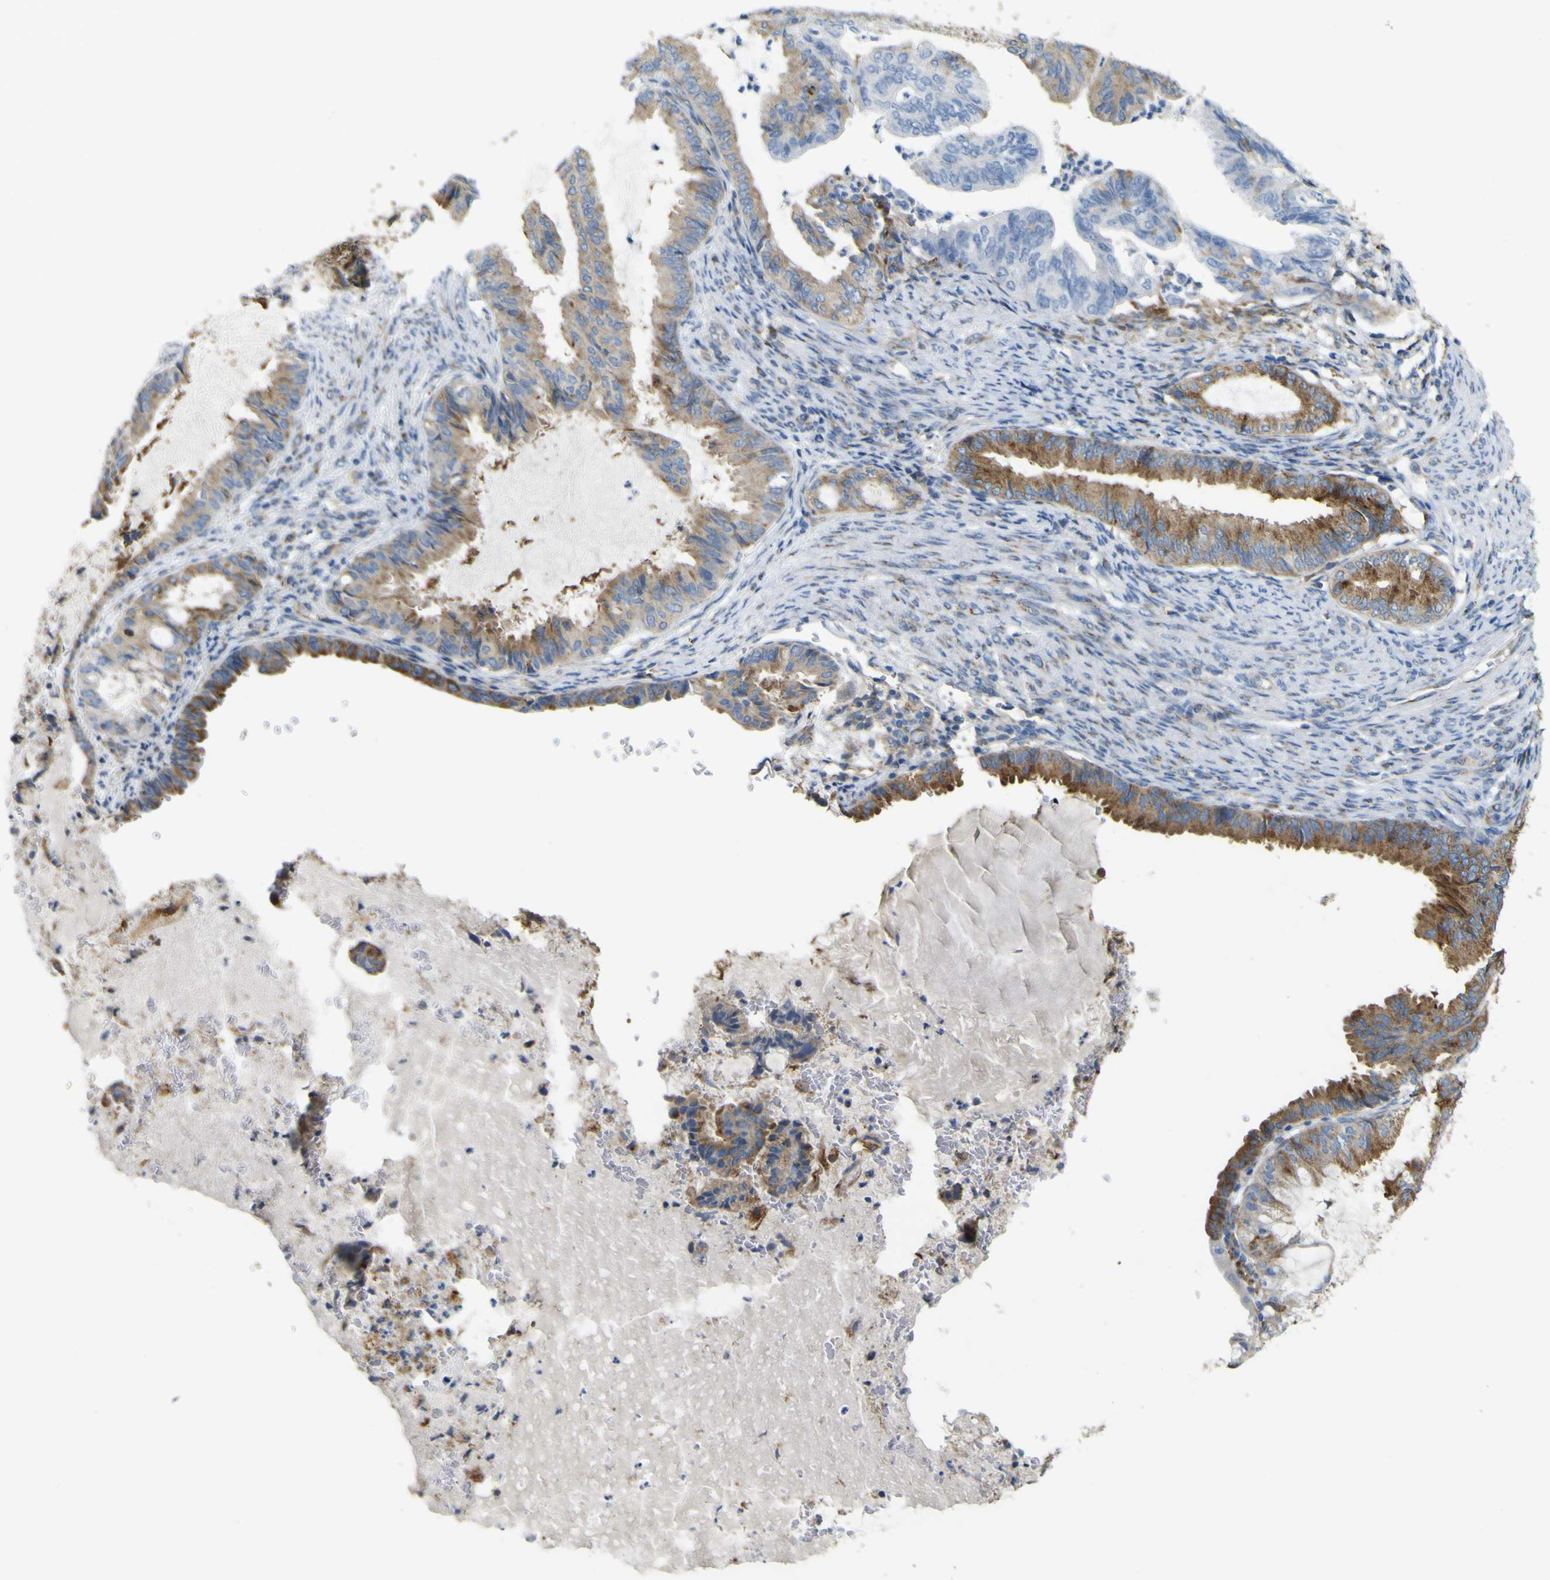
{"staining": {"intensity": "moderate", "quantity": ">75%", "location": "cytoplasmic/membranous"}, "tissue": "endometrial cancer", "cell_type": "Tumor cells", "image_type": "cancer", "snomed": [{"axis": "morphology", "description": "Adenocarcinoma, NOS"}, {"axis": "topography", "description": "Endometrium"}], "caption": "Immunohistochemistry image of human endometrial cancer (adenocarcinoma) stained for a protein (brown), which displays medium levels of moderate cytoplasmic/membranous staining in about >75% of tumor cells.", "gene": "IGF2R", "patient": {"sex": "female", "age": 86}}